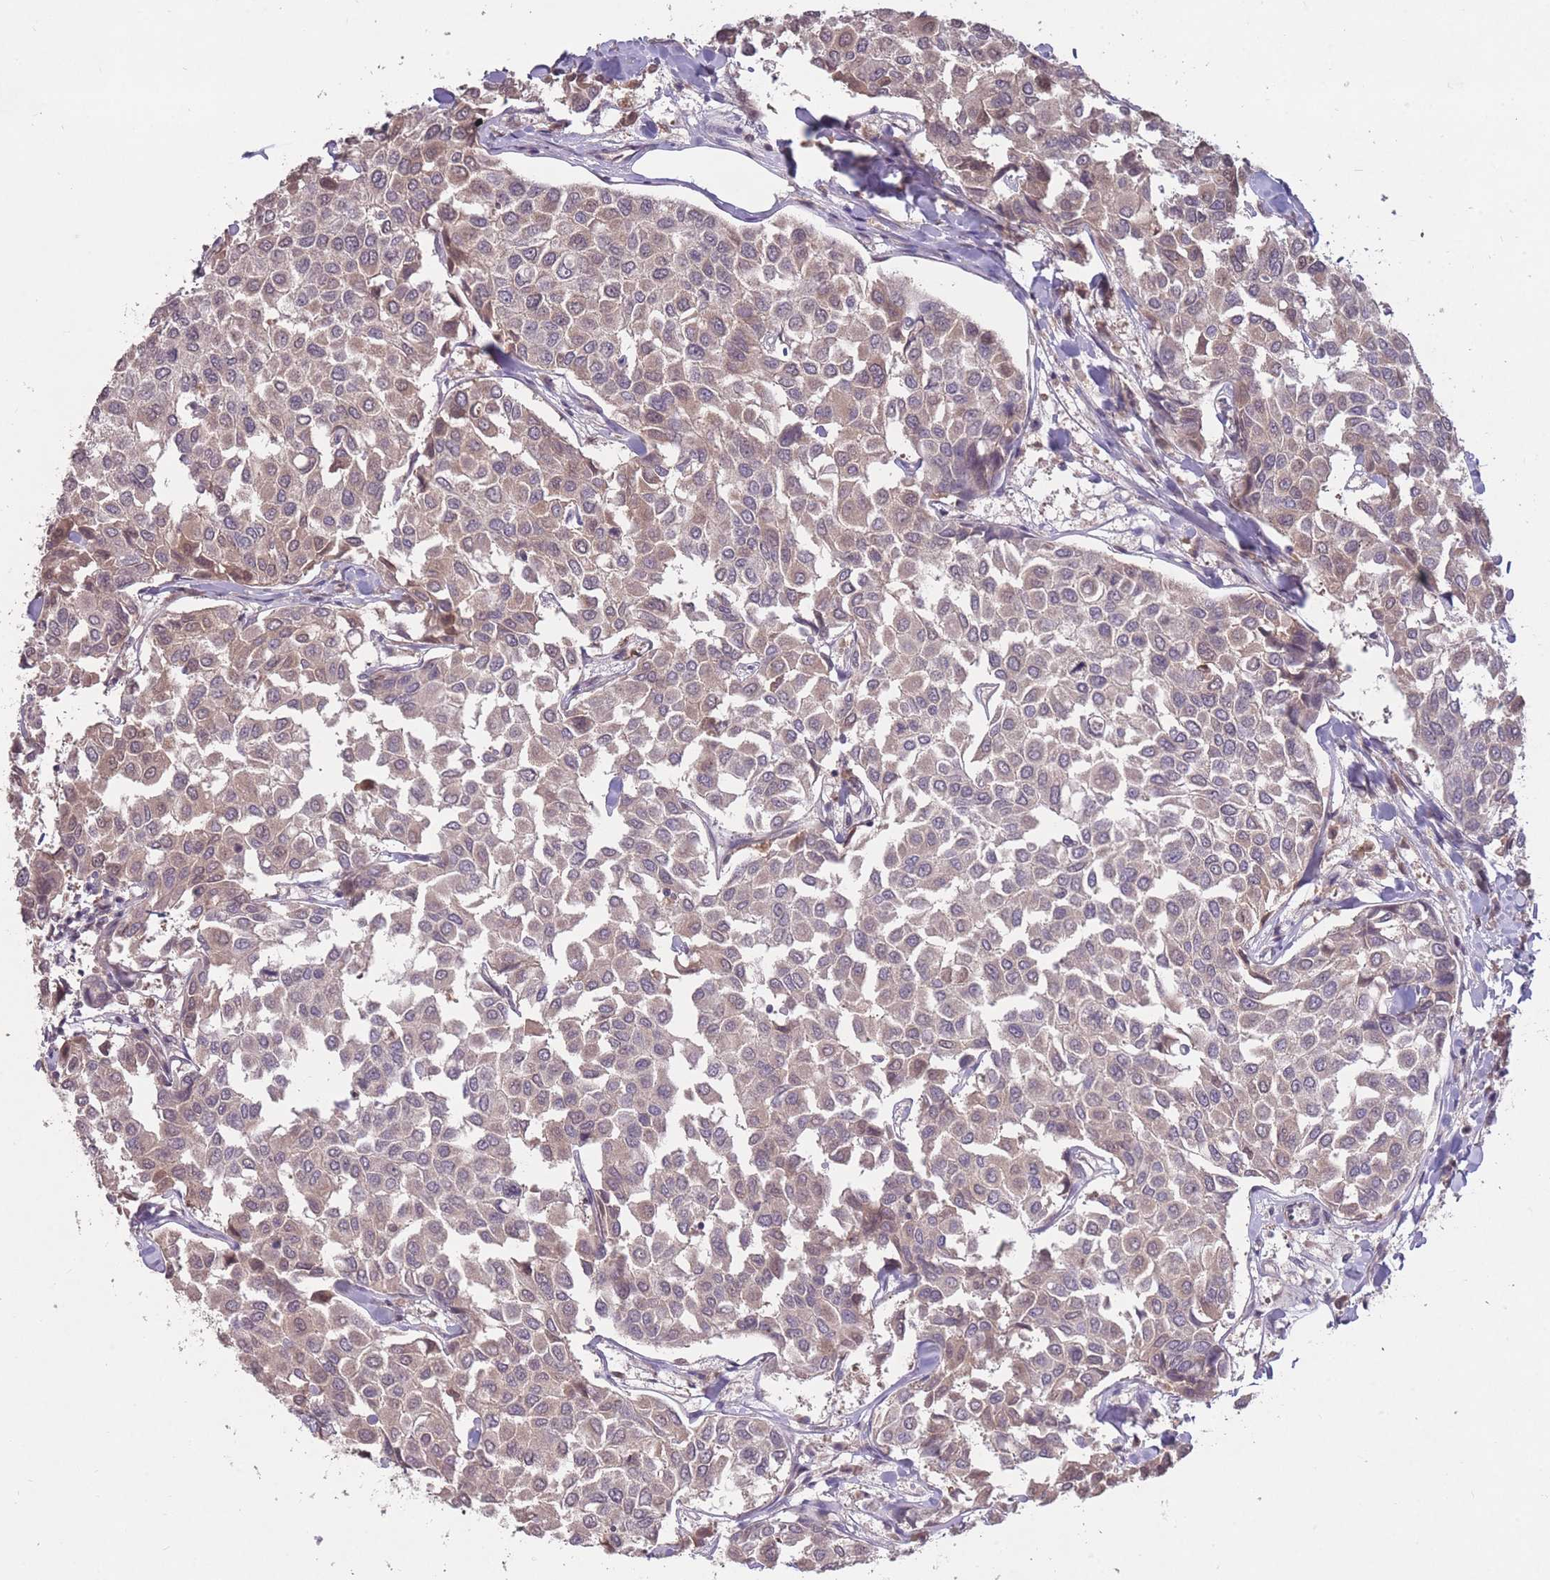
{"staining": {"intensity": "weak", "quantity": ">75%", "location": "cytoplasmic/membranous"}, "tissue": "breast cancer", "cell_type": "Tumor cells", "image_type": "cancer", "snomed": [{"axis": "morphology", "description": "Duct carcinoma"}, {"axis": "topography", "description": "Breast"}], "caption": "Tumor cells reveal weak cytoplasmic/membranous positivity in about >75% of cells in infiltrating ductal carcinoma (breast). Ihc stains the protein in brown and the nuclei are stained blue.", "gene": "ADCYAP1R1", "patient": {"sex": "female", "age": 55}}